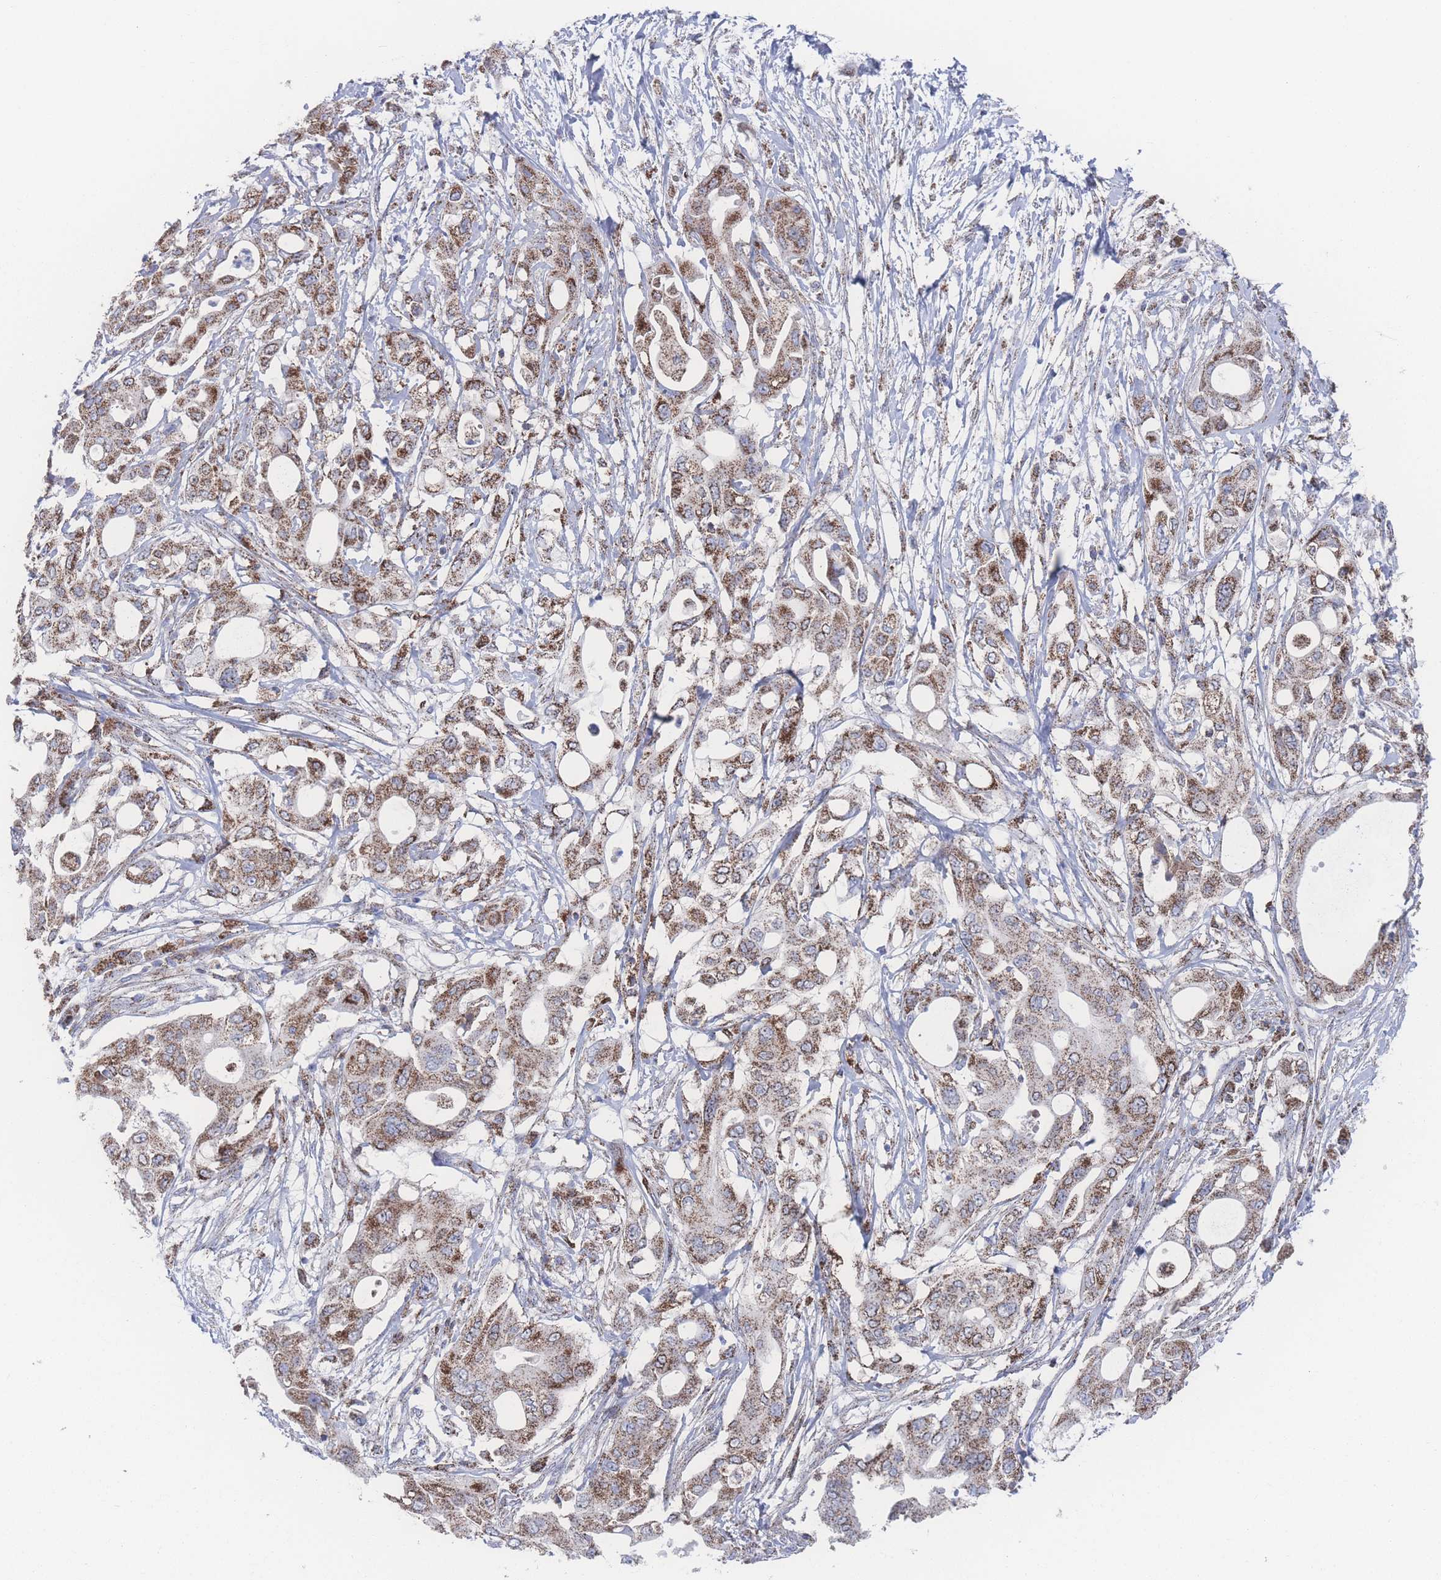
{"staining": {"intensity": "moderate", "quantity": ">75%", "location": "cytoplasmic/membranous"}, "tissue": "pancreatic cancer", "cell_type": "Tumor cells", "image_type": "cancer", "snomed": [{"axis": "morphology", "description": "Adenocarcinoma, NOS"}, {"axis": "topography", "description": "Pancreas"}], "caption": "Pancreatic cancer (adenocarcinoma) was stained to show a protein in brown. There is medium levels of moderate cytoplasmic/membranous expression in about >75% of tumor cells.", "gene": "PEX14", "patient": {"sex": "male", "age": 68}}